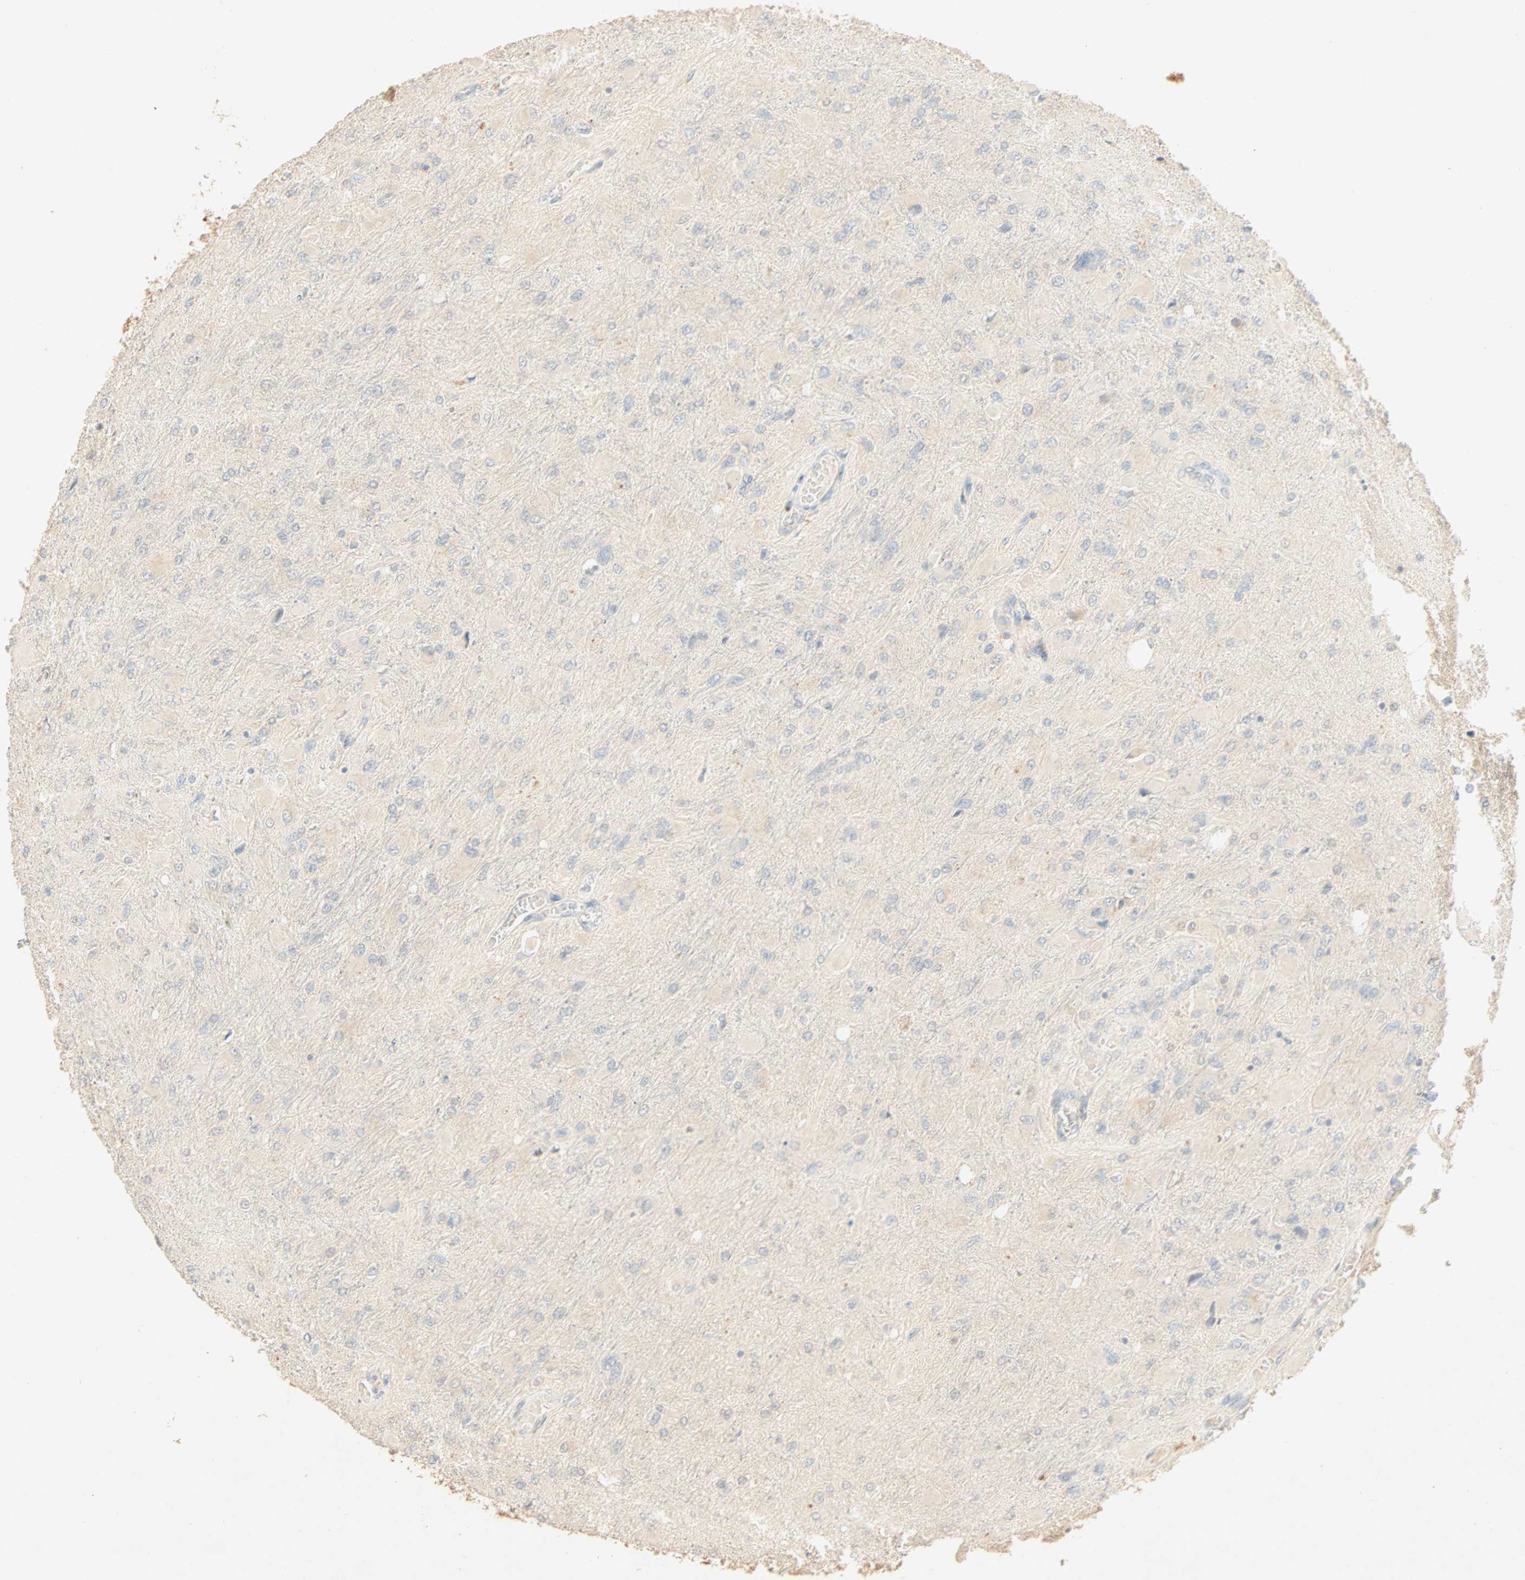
{"staining": {"intensity": "negative", "quantity": "none", "location": "none"}, "tissue": "glioma", "cell_type": "Tumor cells", "image_type": "cancer", "snomed": [{"axis": "morphology", "description": "Glioma, malignant, High grade"}, {"axis": "topography", "description": "Cerebral cortex"}], "caption": "Tumor cells are negative for protein expression in human high-grade glioma (malignant). (DAB IHC visualized using brightfield microscopy, high magnification).", "gene": "SELENBP1", "patient": {"sex": "female", "age": 36}}